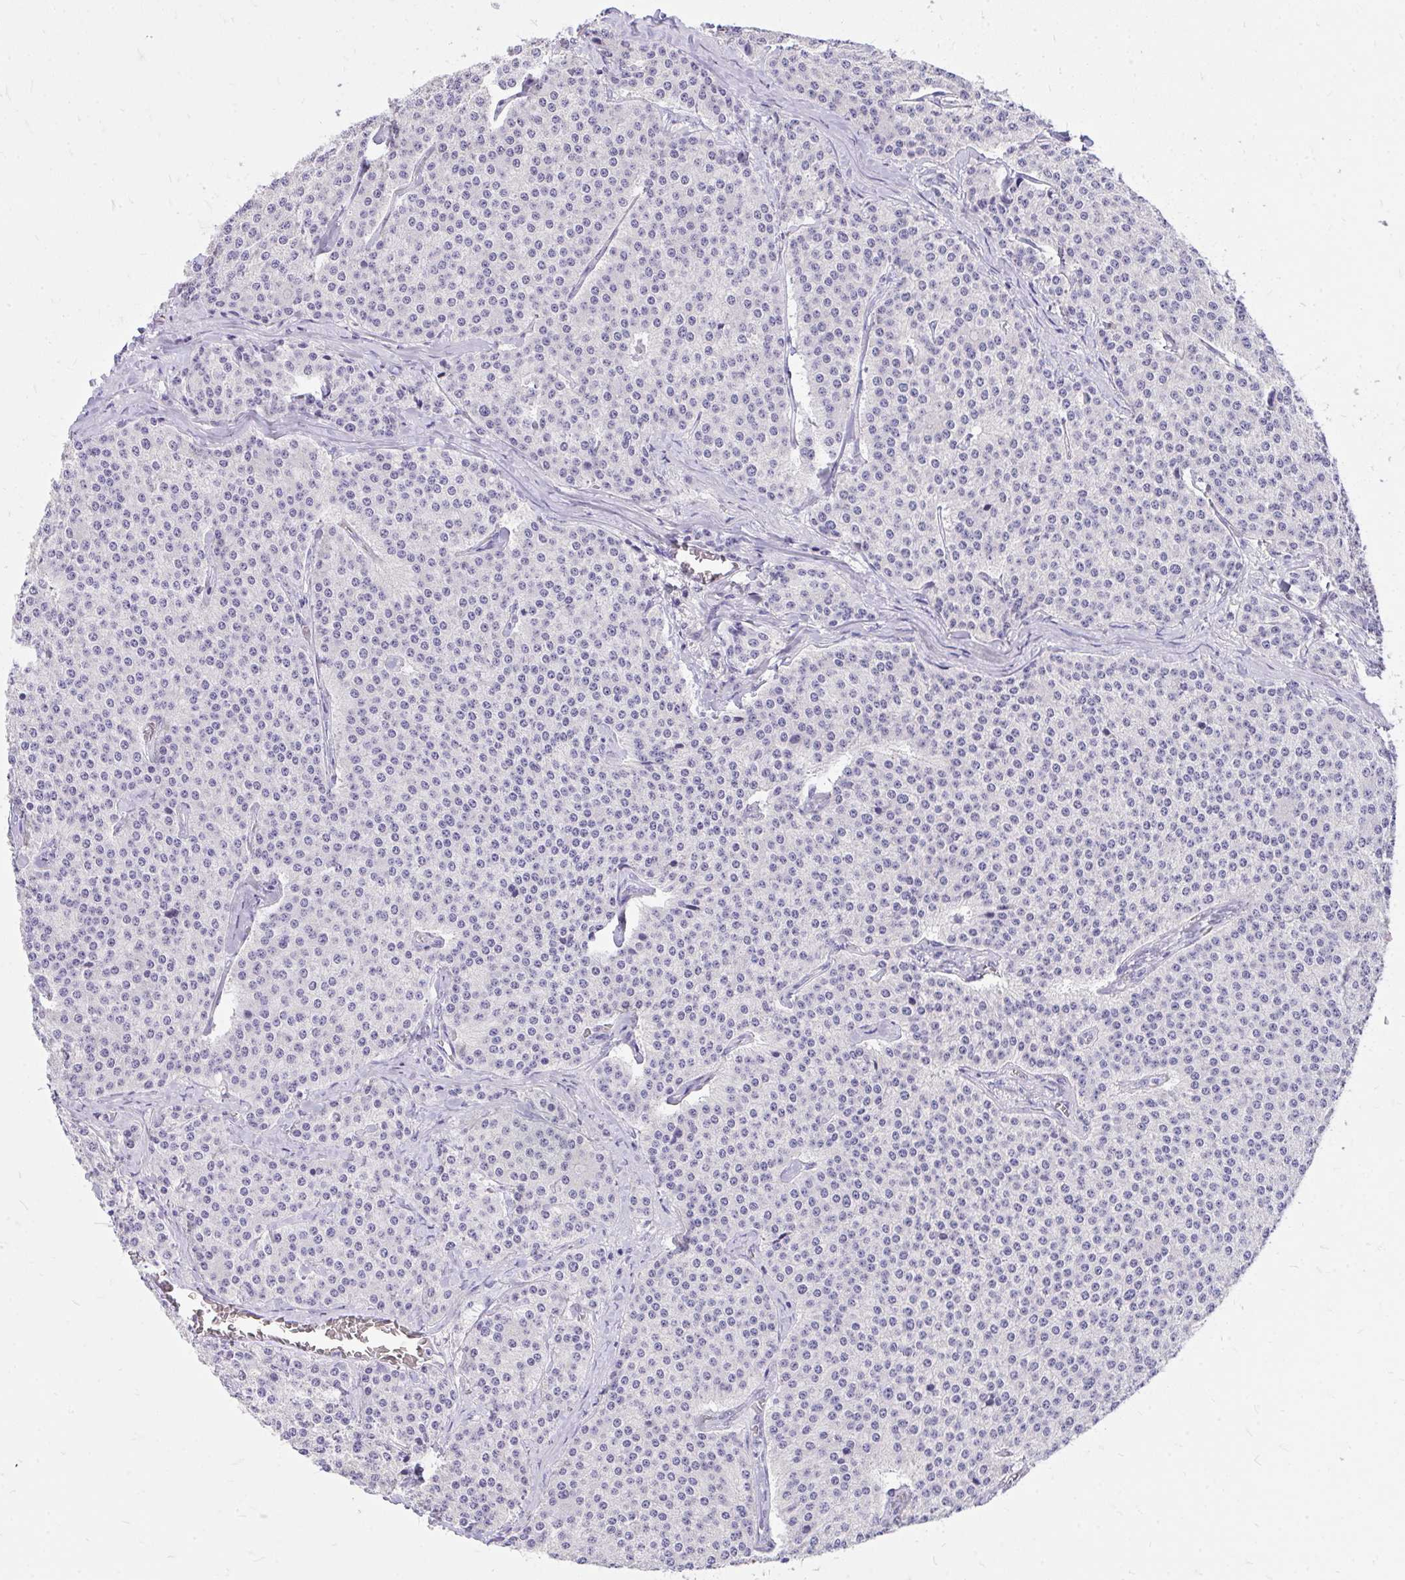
{"staining": {"intensity": "negative", "quantity": "none", "location": "none"}, "tissue": "carcinoid", "cell_type": "Tumor cells", "image_type": "cancer", "snomed": [{"axis": "morphology", "description": "Carcinoid, malignant, NOS"}, {"axis": "topography", "description": "Small intestine"}], "caption": "There is no significant staining in tumor cells of carcinoid (malignant).", "gene": "MON1A", "patient": {"sex": "female", "age": 64}}